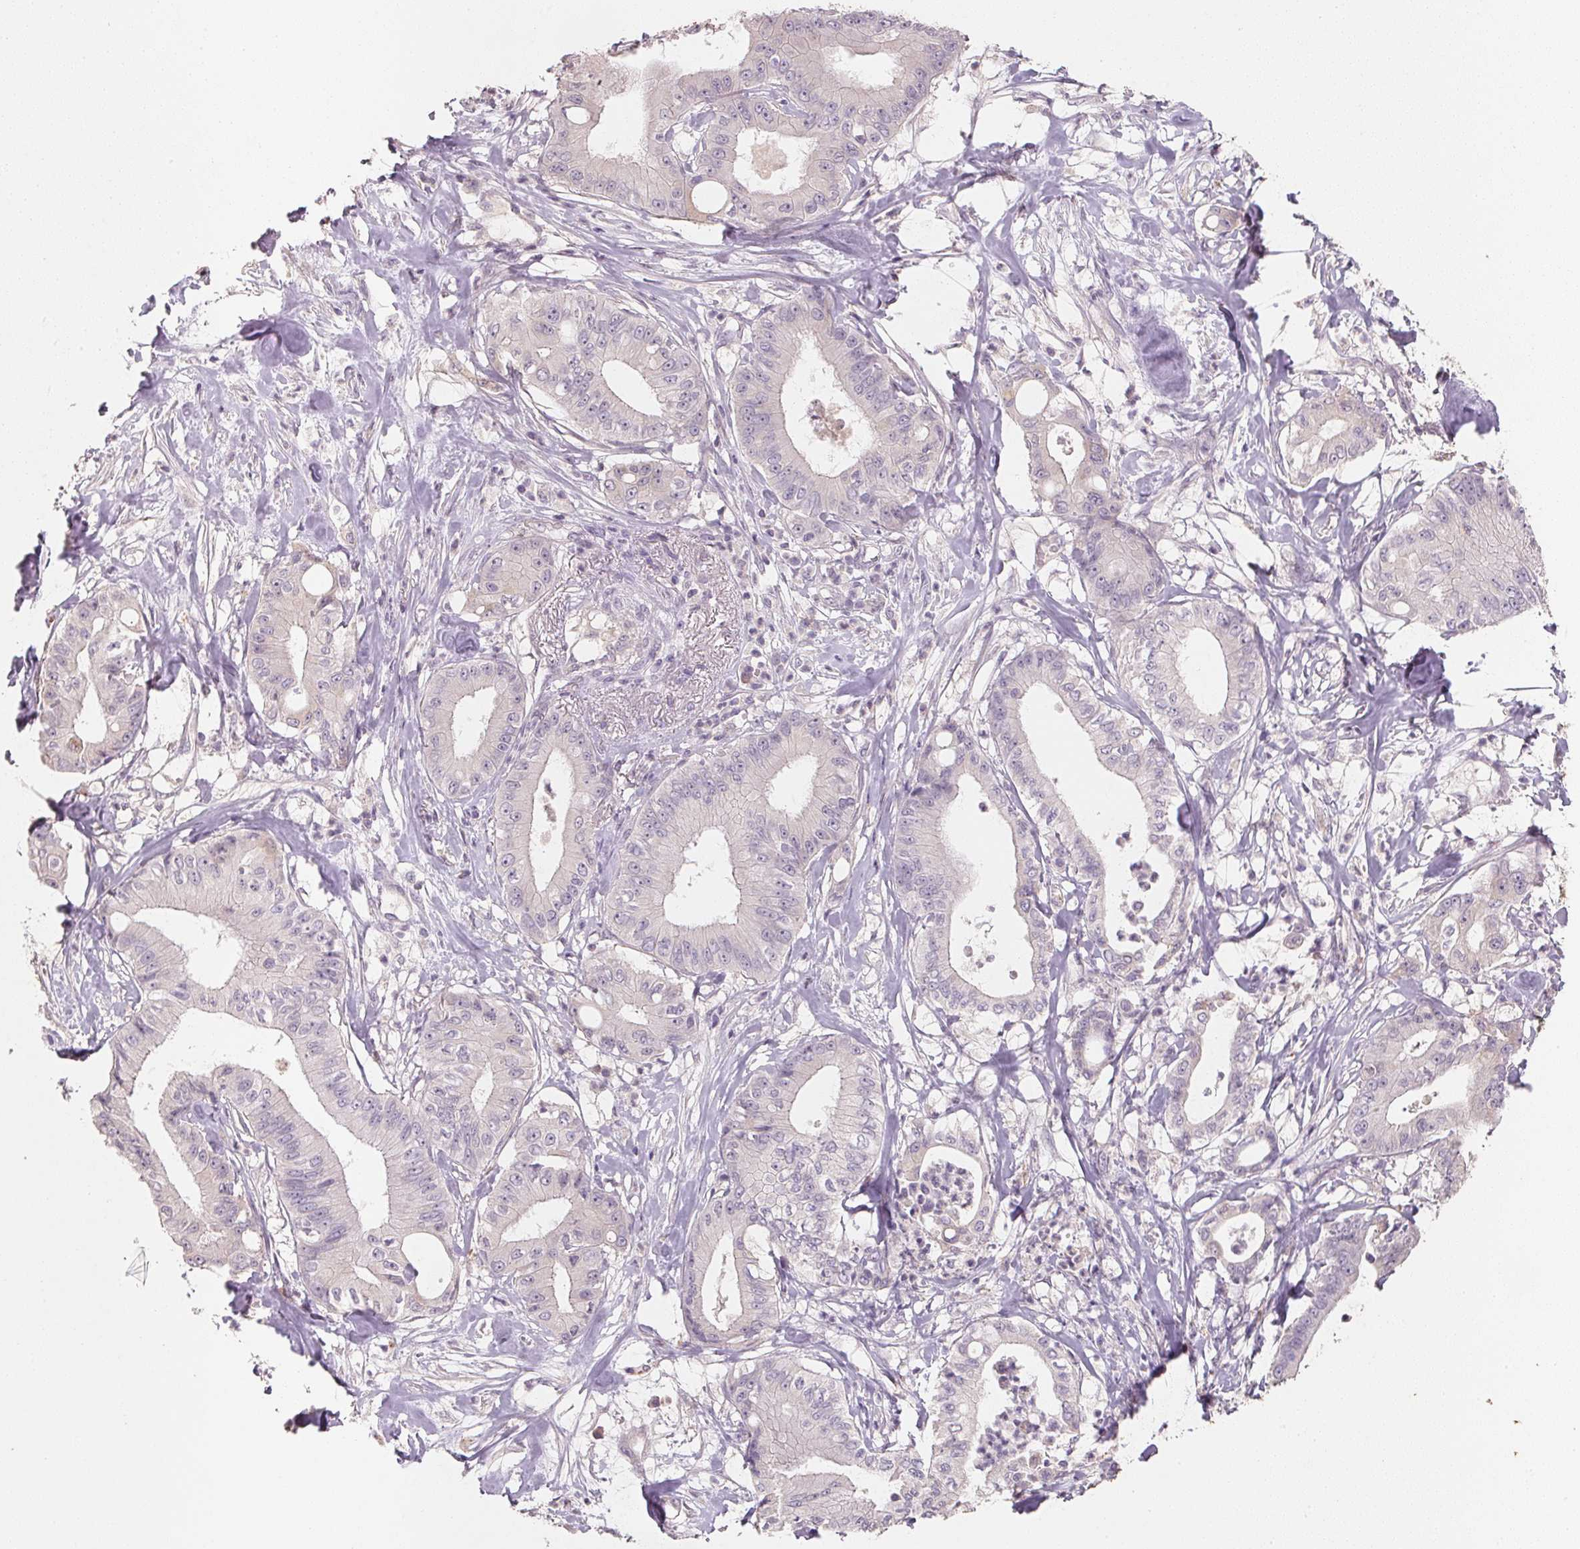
{"staining": {"intensity": "negative", "quantity": "none", "location": "none"}, "tissue": "pancreatic cancer", "cell_type": "Tumor cells", "image_type": "cancer", "snomed": [{"axis": "morphology", "description": "Adenocarcinoma, NOS"}, {"axis": "topography", "description": "Pancreas"}], "caption": "Photomicrograph shows no significant protein expression in tumor cells of adenocarcinoma (pancreatic).", "gene": "CXCL5", "patient": {"sex": "male", "age": 71}}